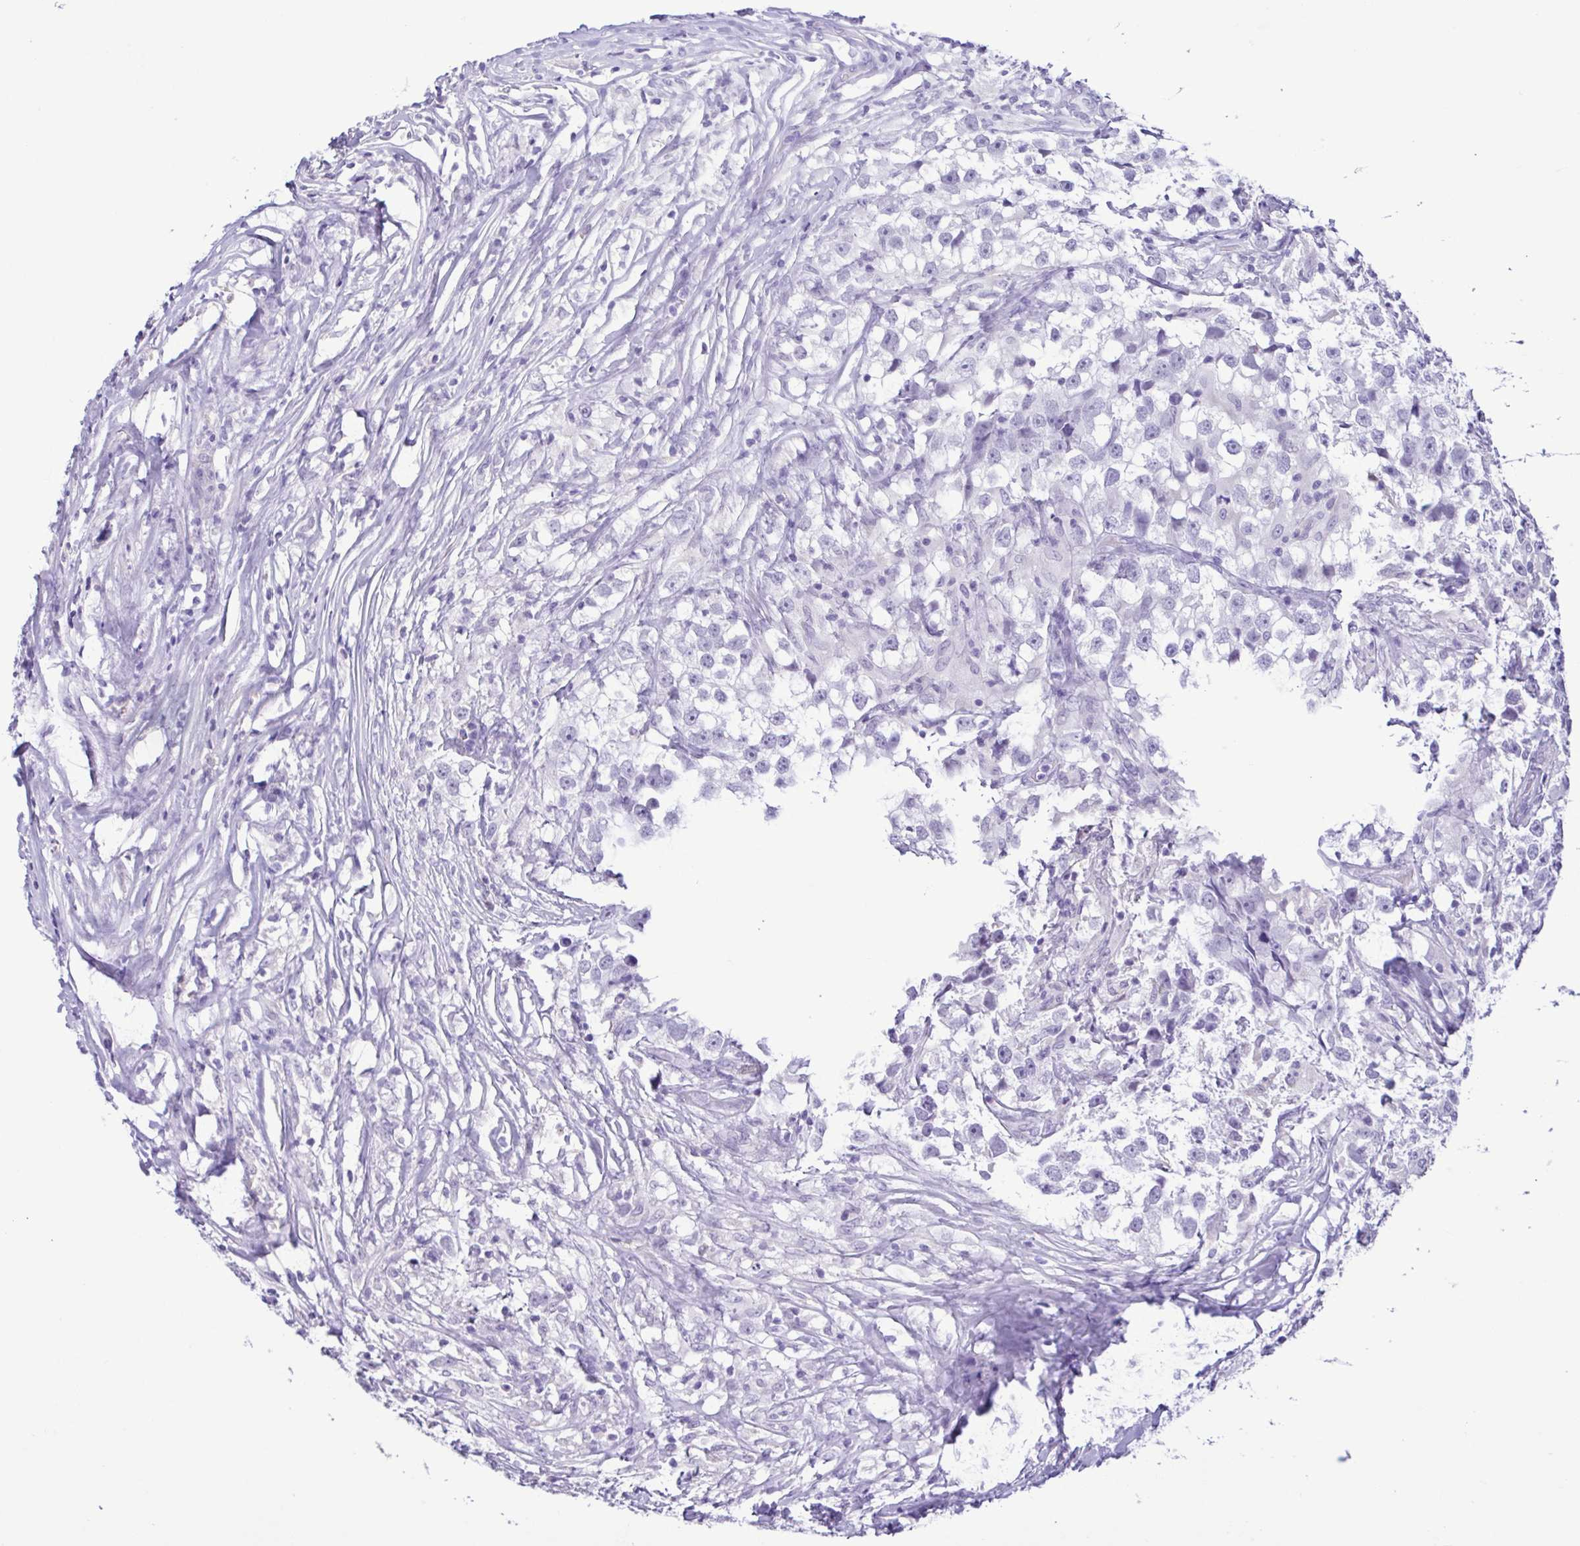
{"staining": {"intensity": "negative", "quantity": "none", "location": "none"}, "tissue": "testis cancer", "cell_type": "Tumor cells", "image_type": "cancer", "snomed": [{"axis": "morphology", "description": "Seminoma, NOS"}, {"axis": "topography", "description": "Testis"}], "caption": "The histopathology image demonstrates no staining of tumor cells in testis cancer (seminoma). (Brightfield microscopy of DAB immunohistochemistry (IHC) at high magnification).", "gene": "CBY2", "patient": {"sex": "male", "age": 46}}